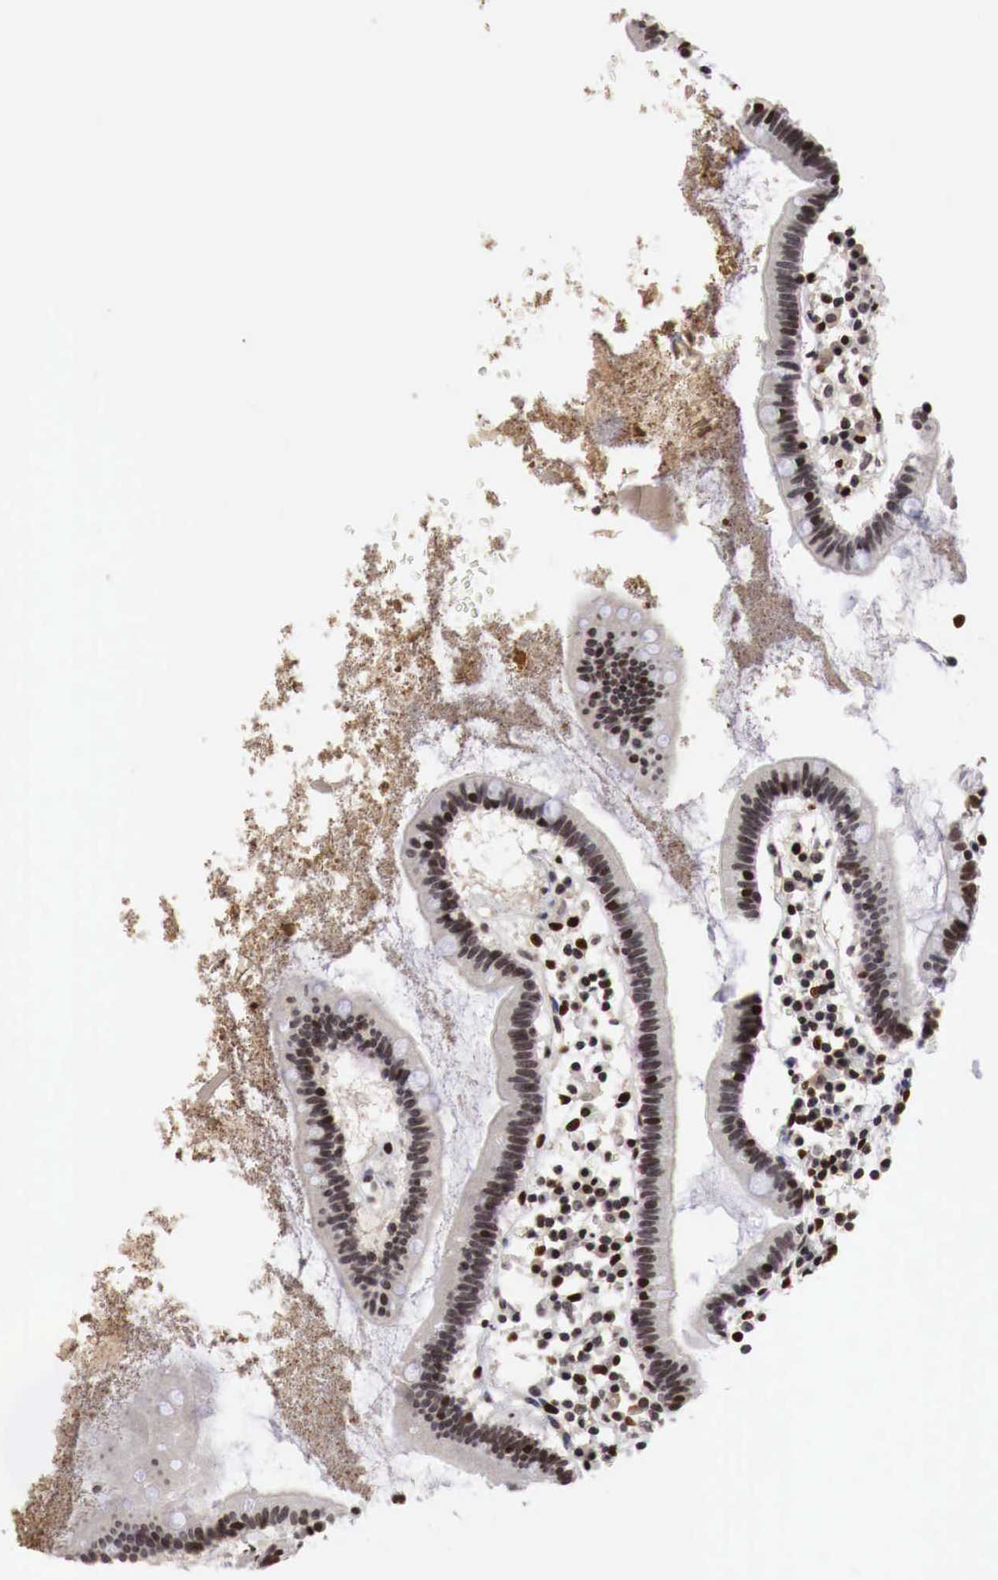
{"staining": {"intensity": "strong", "quantity": ">75%", "location": "nuclear"}, "tissue": "small intestine", "cell_type": "Glandular cells", "image_type": "normal", "snomed": [{"axis": "morphology", "description": "Normal tissue, NOS"}, {"axis": "topography", "description": "Small intestine"}], "caption": "Immunohistochemical staining of normal small intestine demonstrates >75% levels of strong nuclear protein expression in approximately >75% of glandular cells.", "gene": "DACH2", "patient": {"sex": "female", "age": 37}}